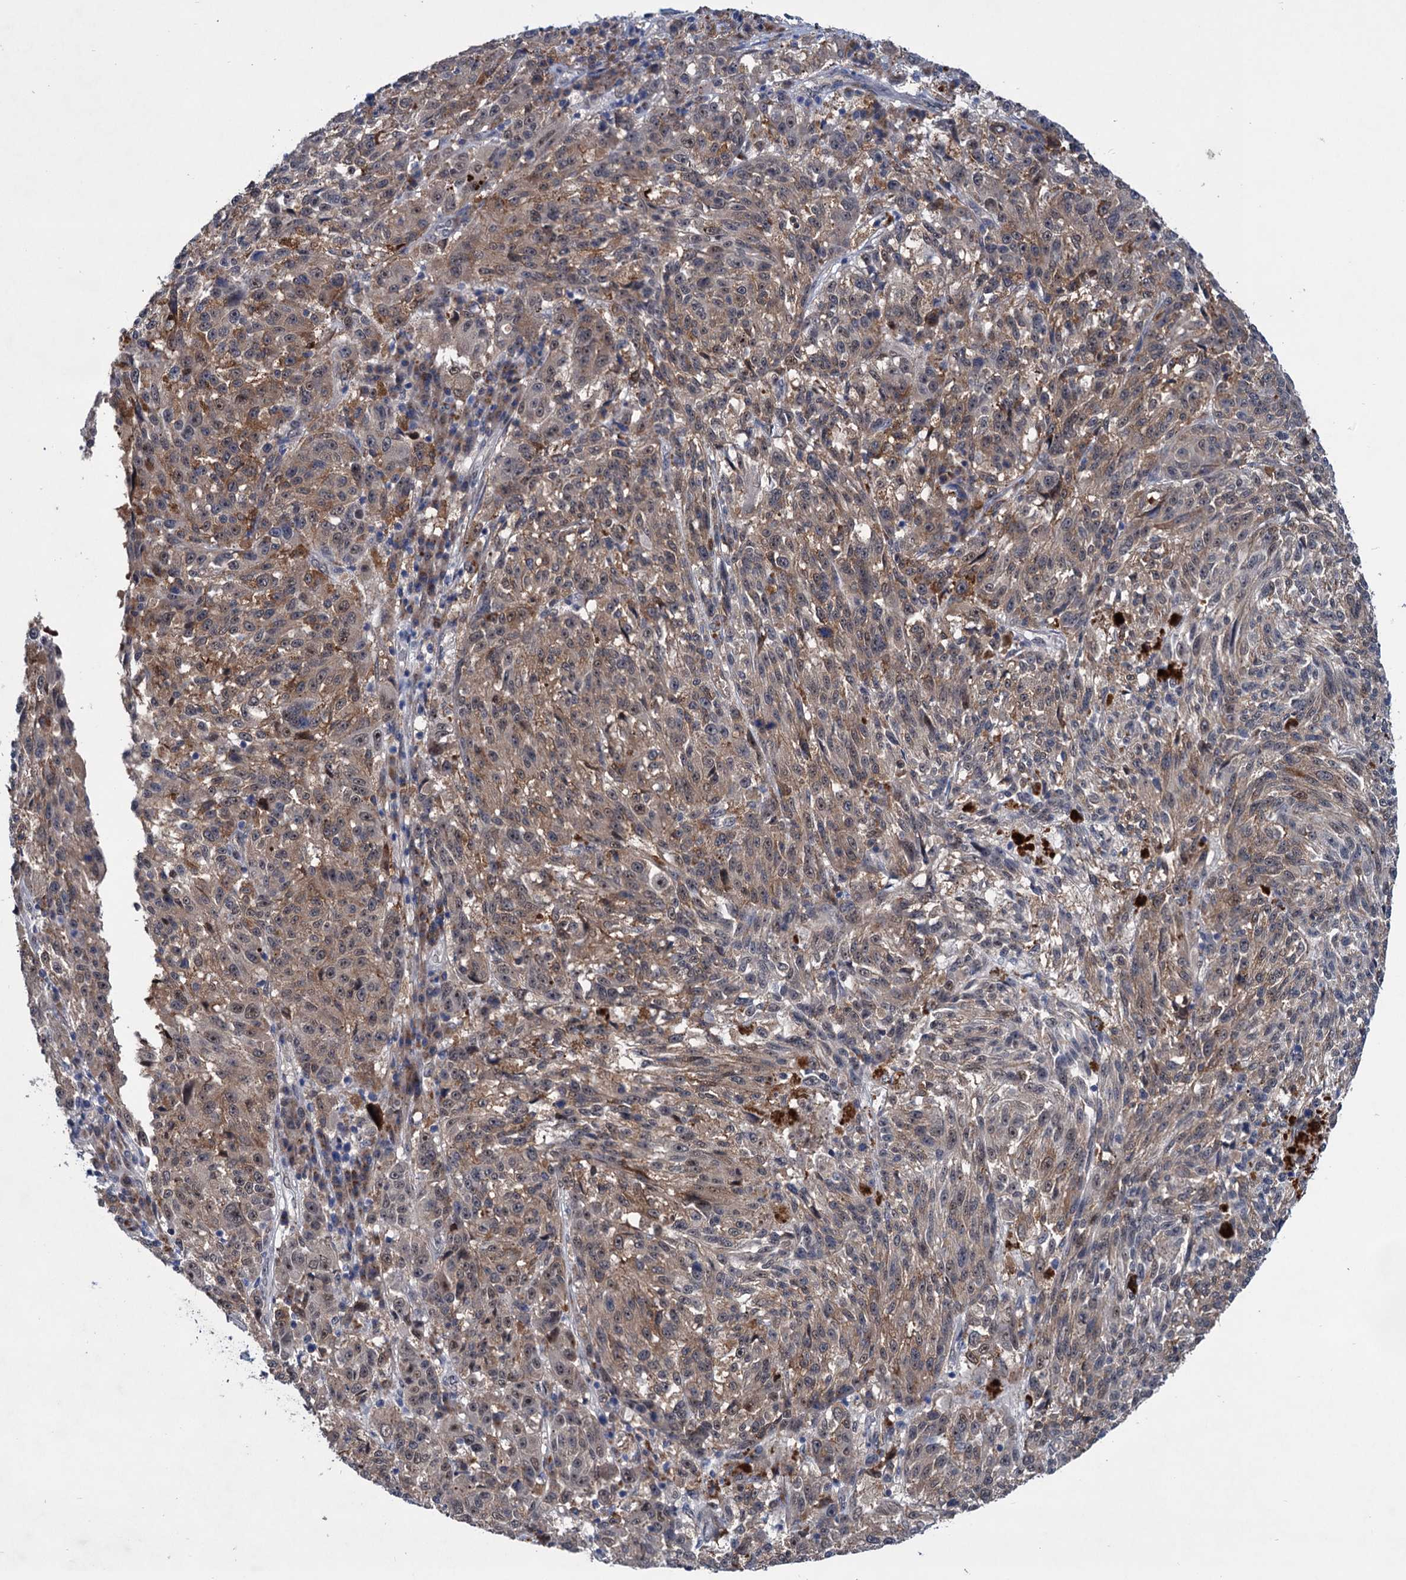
{"staining": {"intensity": "weak", "quantity": ">75%", "location": "cytoplasmic/membranous,nuclear"}, "tissue": "melanoma", "cell_type": "Tumor cells", "image_type": "cancer", "snomed": [{"axis": "morphology", "description": "Malignant melanoma, NOS"}, {"axis": "topography", "description": "Skin"}], "caption": "This image reveals IHC staining of malignant melanoma, with low weak cytoplasmic/membranous and nuclear staining in approximately >75% of tumor cells.", "gene": "EYA4", "patient": {"sex": "male", "age": 53}}